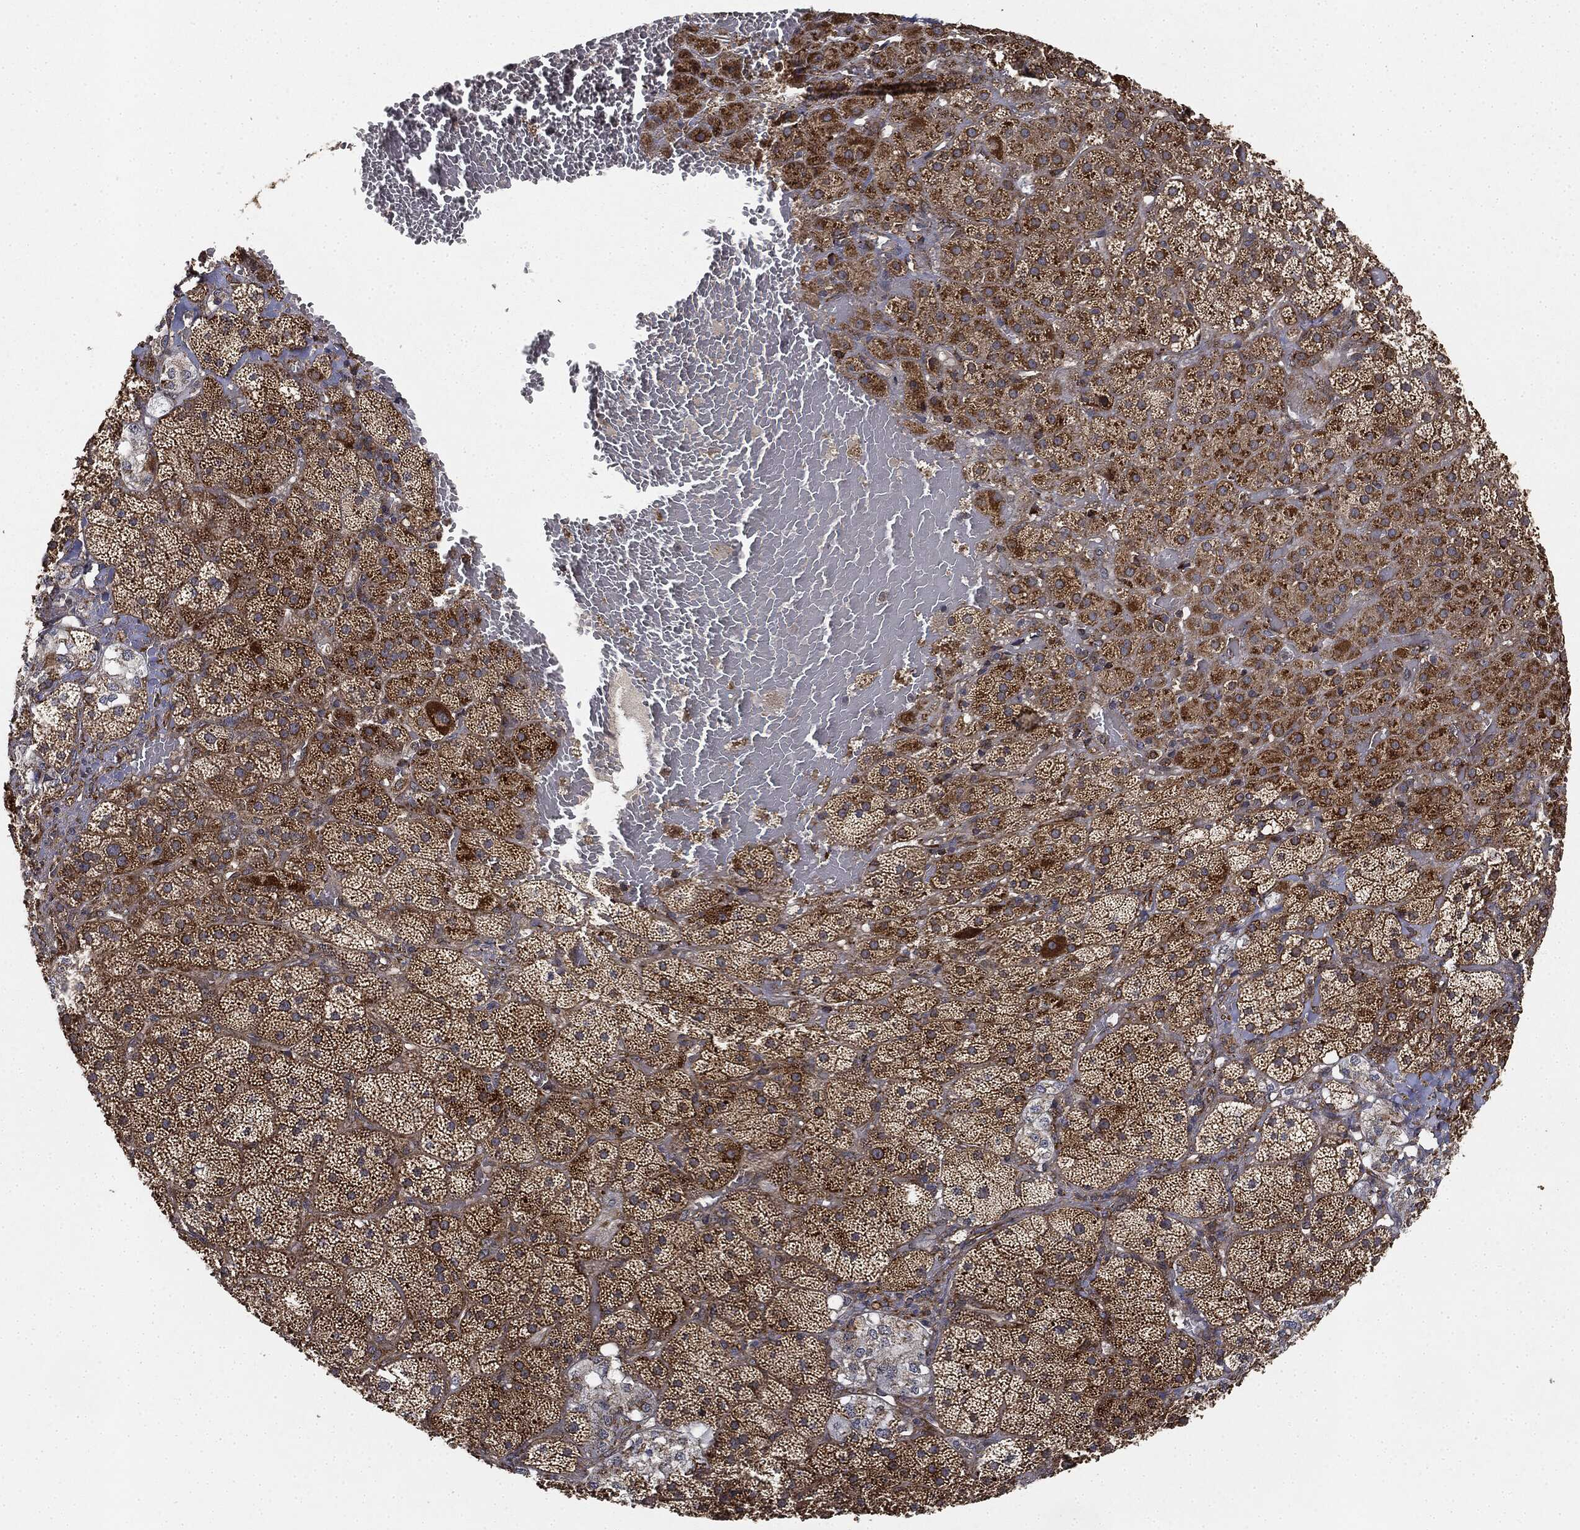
{"staining": {"intensity": "moderate", "quantity": ">75%", "location": "cytoplasmic/membranous"}, "tissue": "adrenal gland", "cell_type": "Glandular cells", "image_type": "normal", "snomed": [{"axis": "morphology", "description": "Normal tissue, NOS"}, {"axis": "topography", "description": "Adrenal gland"}], "caption": "IHC image of normal adrenal gland stained for a protein (brown), which displays medium levels of moderate cytoplasmic/membranous positivity in about >75% of glandular cells.", "gene": "MIER2", "patient": {"sex": "male", "age": 57}}